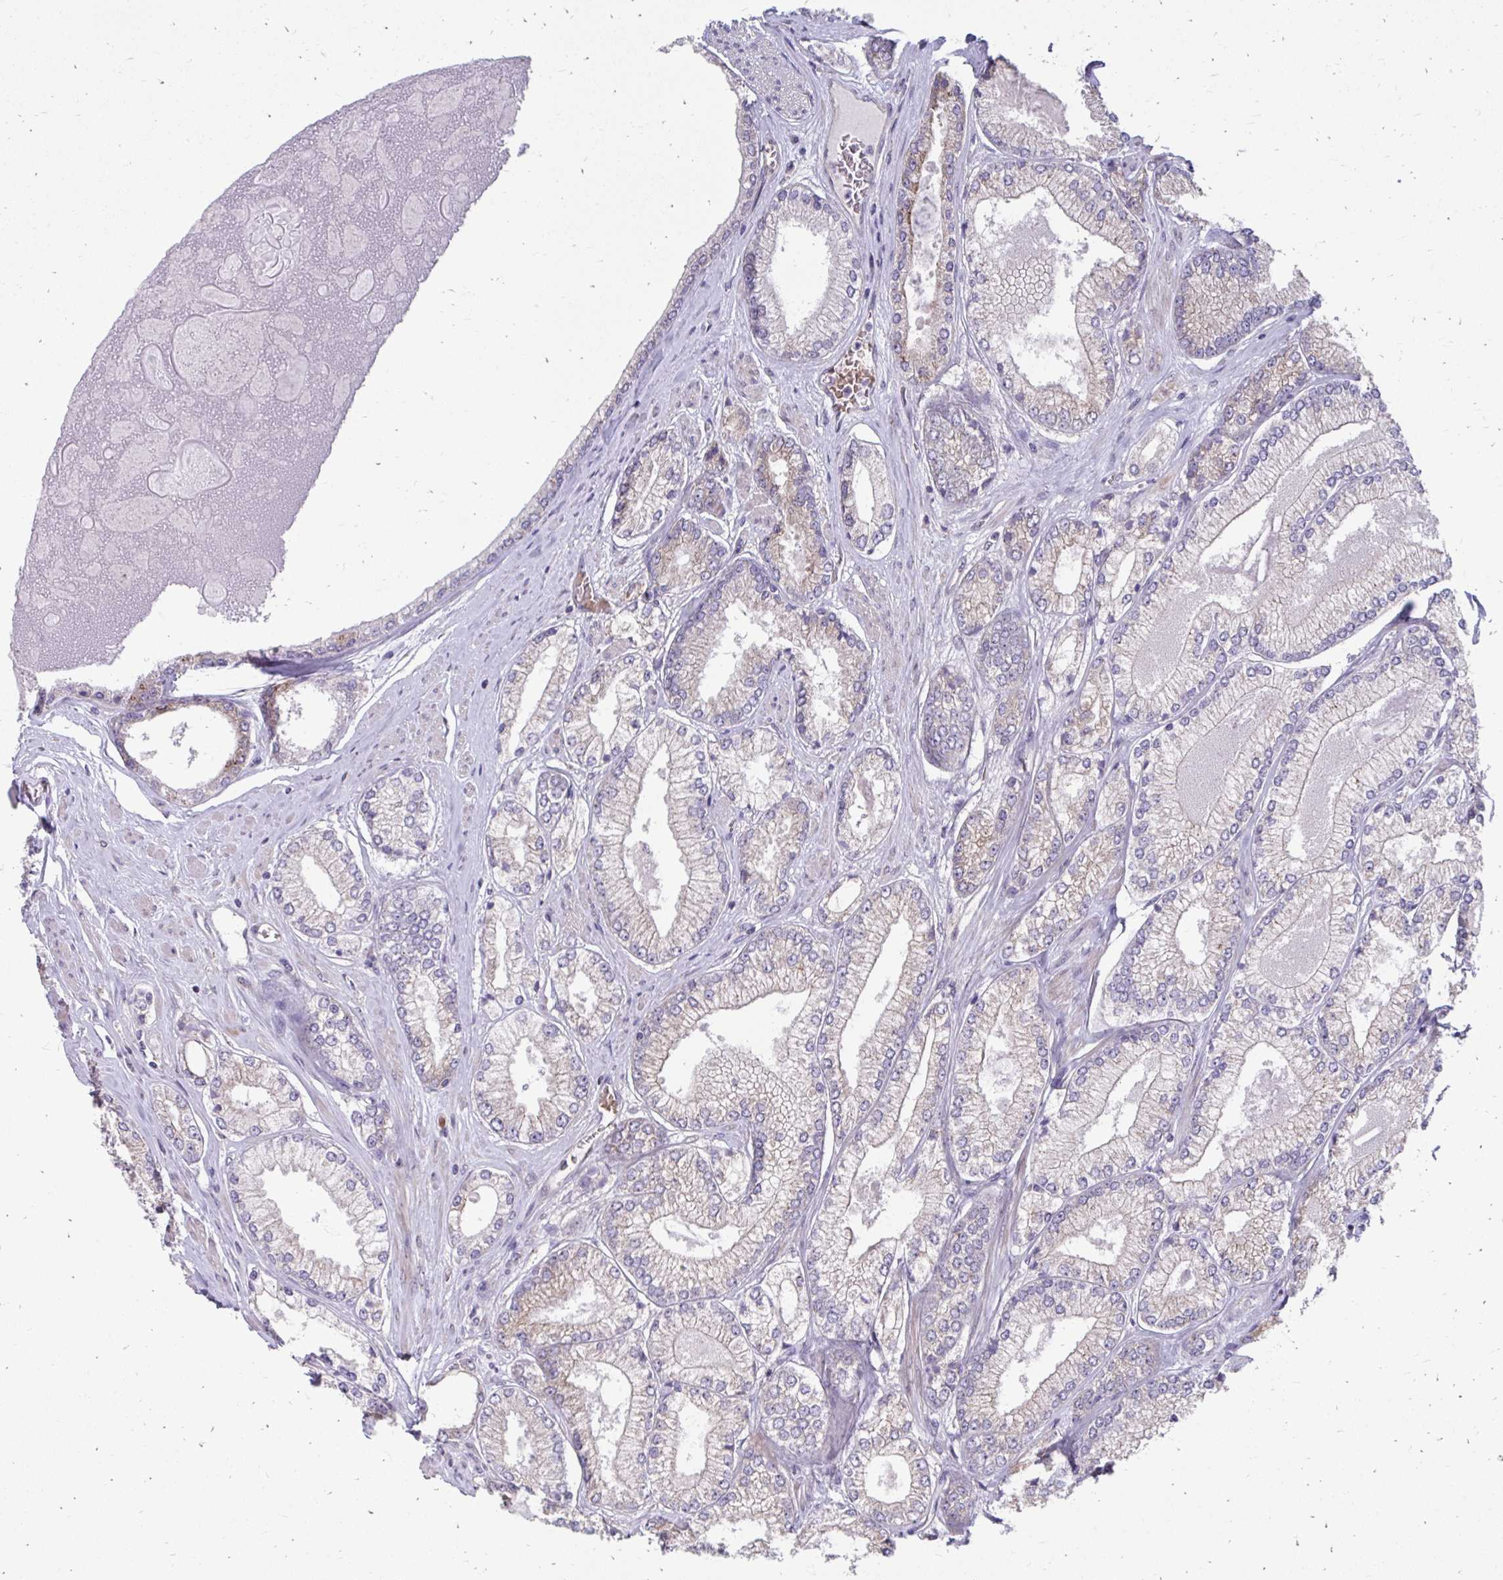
{"staining": {"intensity": "weak", "quantity": "<25%", "location": "cytoplasmic/membranous"}, "tissue": "prostate cancer", "cell_type": "Tumor cells", "image_type": "cancer", "snomed": [{"axis": "morphology", "description": "Adenocarcinoma, Low grade"}, {"axis": "topography", "description": "Prostate"}], "caption": "This histopathology image is of prostate cancer stained with immunohistochemistry (IHC) to label a protein in brown with the nuclei are counter-stained blue. There is no positivity in tumor cells. (Stains: DAB immunohistochemistry (IHC) with hematoxylin counter stain, Microscopy: brightfield microscopy at high magnification).", "gene": "ITPR2", "patient": {"sex": "male", "age": 67}}